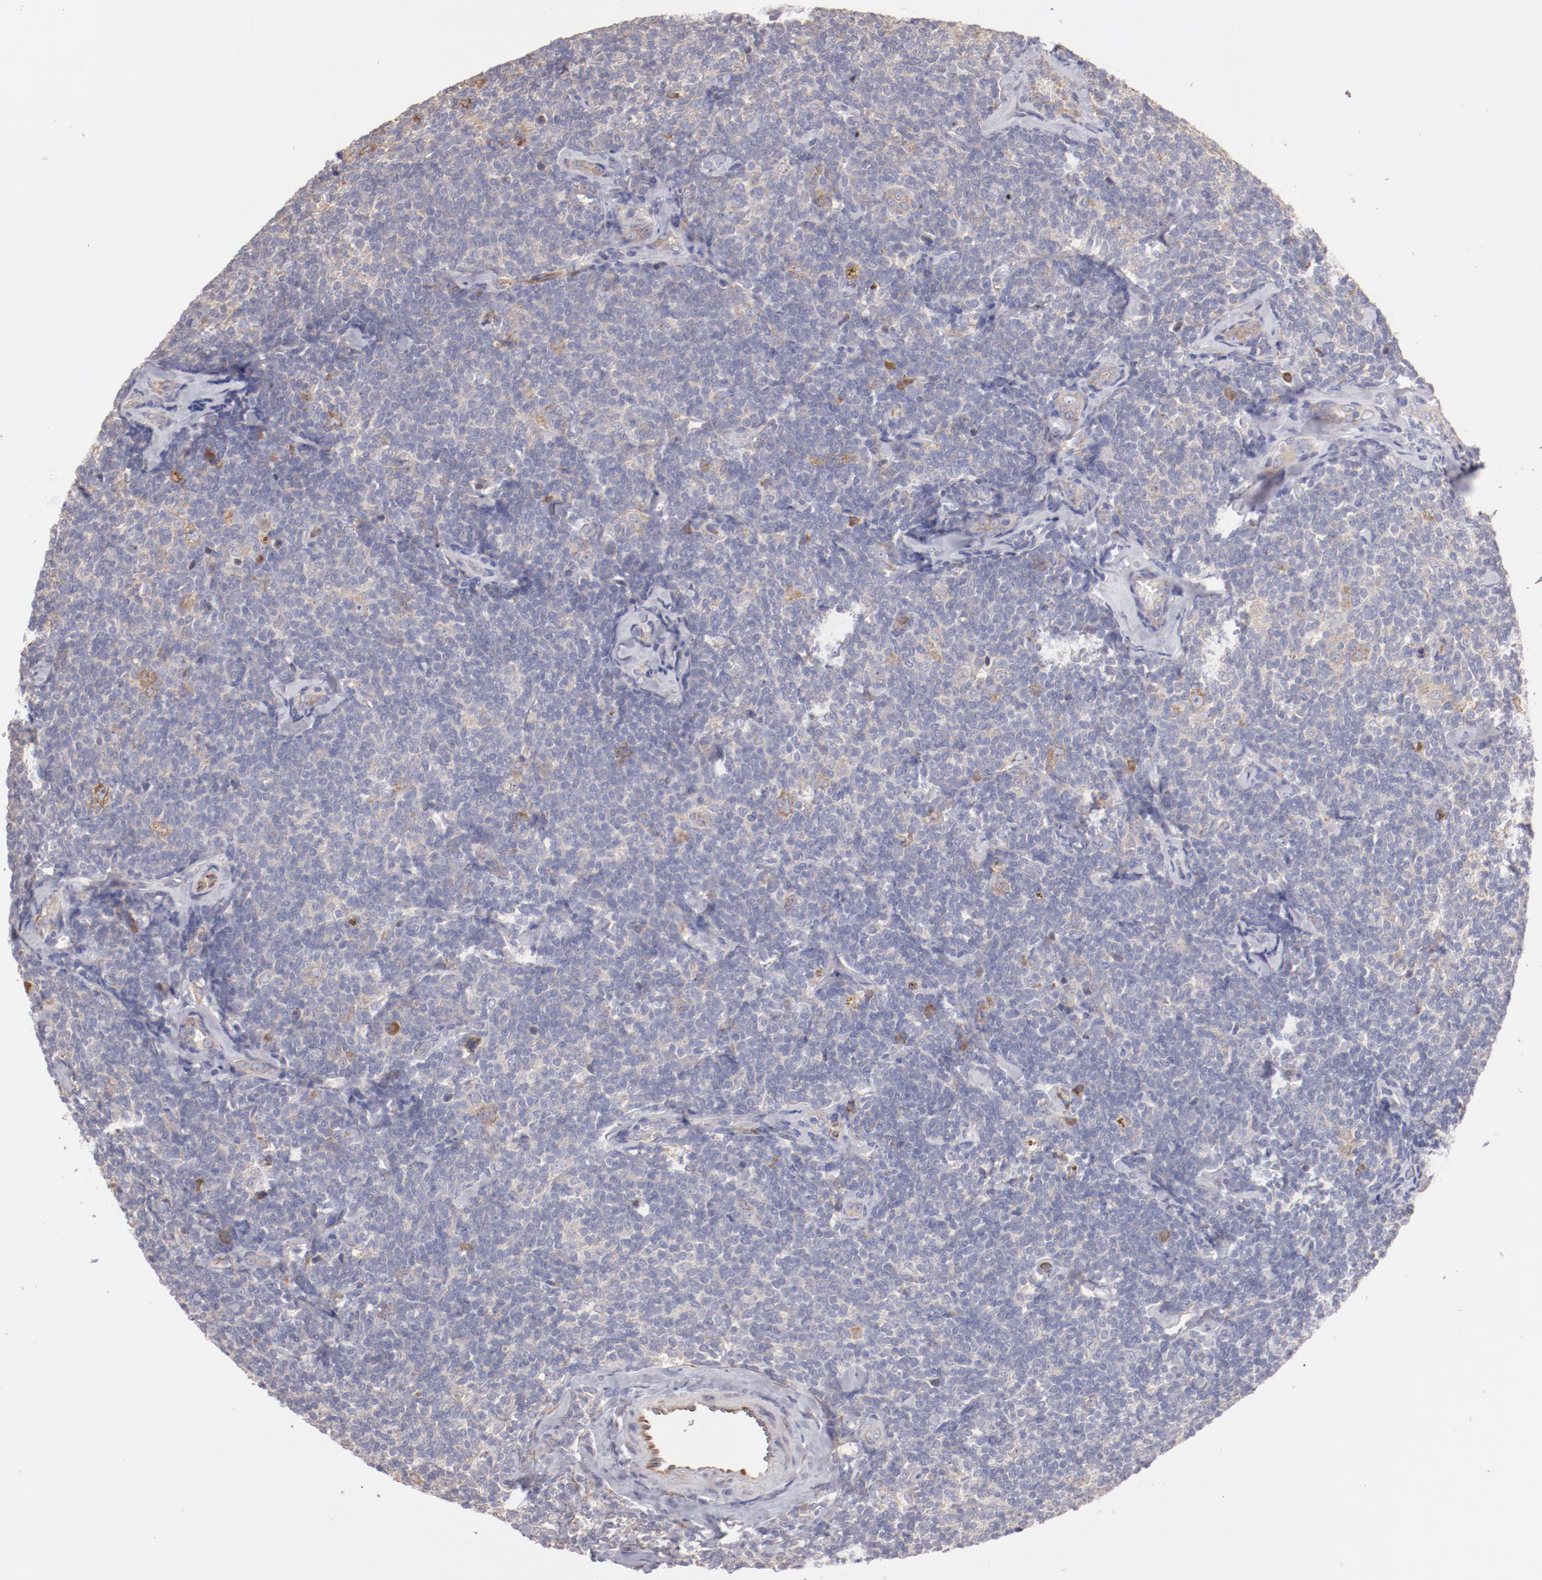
{"staining": {"intensity": "weak", "quantity": "<25%", "location": "cytoplasmic/membranous"}, "tissue": "lymphoma", "cell_type": "Tumor cells", "image_type": "cancer", "snomed": [{"axis": "morphology", "description": "Malignant lymphoma, non-Hodgkin's type, Low grade"}, {"axis": "topography", "description": "Lymph node"}], "caption": "Tumor cells show no significant positivity in low-grade malignant lymphoma, non-Hodgkin's type.", "gene": "ENTPD5", "patient": {"sex": "female", "age": 56}}